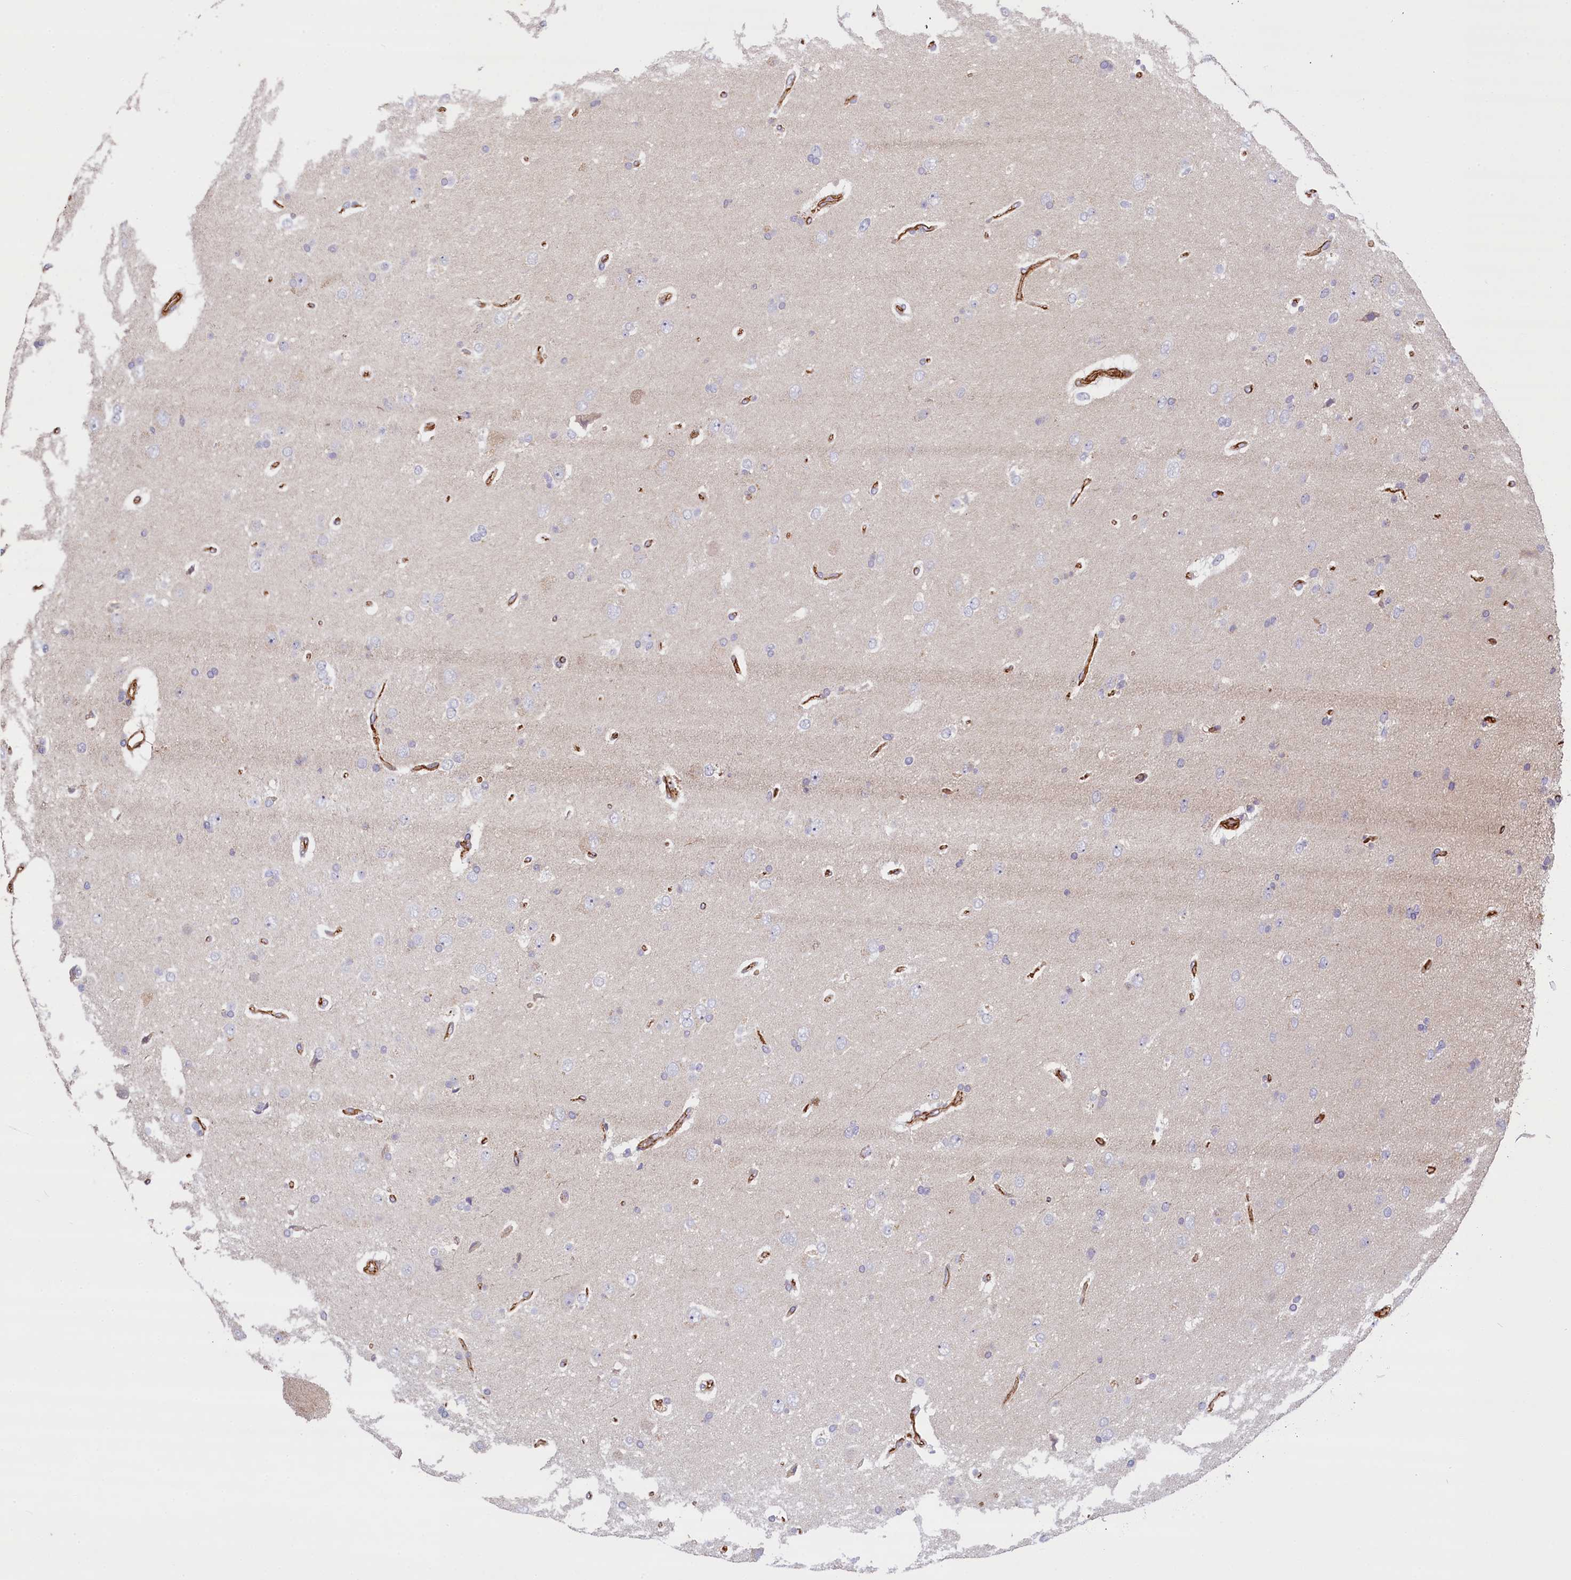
{"staining": {"intensity": "negative", "quantity": "none", "location": "none"}, "tissue": "glioma", "cell_type": "Tumor cells", "image_type": "cancer", "snomed": [{"axis": "morphology", "description": "Glioma, malignant, High grade"}, {"axis": "topography", "description": "Brain"}], "caption": "Image shows no significant protein staining in tumor cells of malignant high-grade glioma. Brightfield microscopy of IHC stained with DAB (brown) and hematoxylin (blue), captured at high magnification.", "gene": "FUZ", "patient": {"sex": "male", "age": 72}}